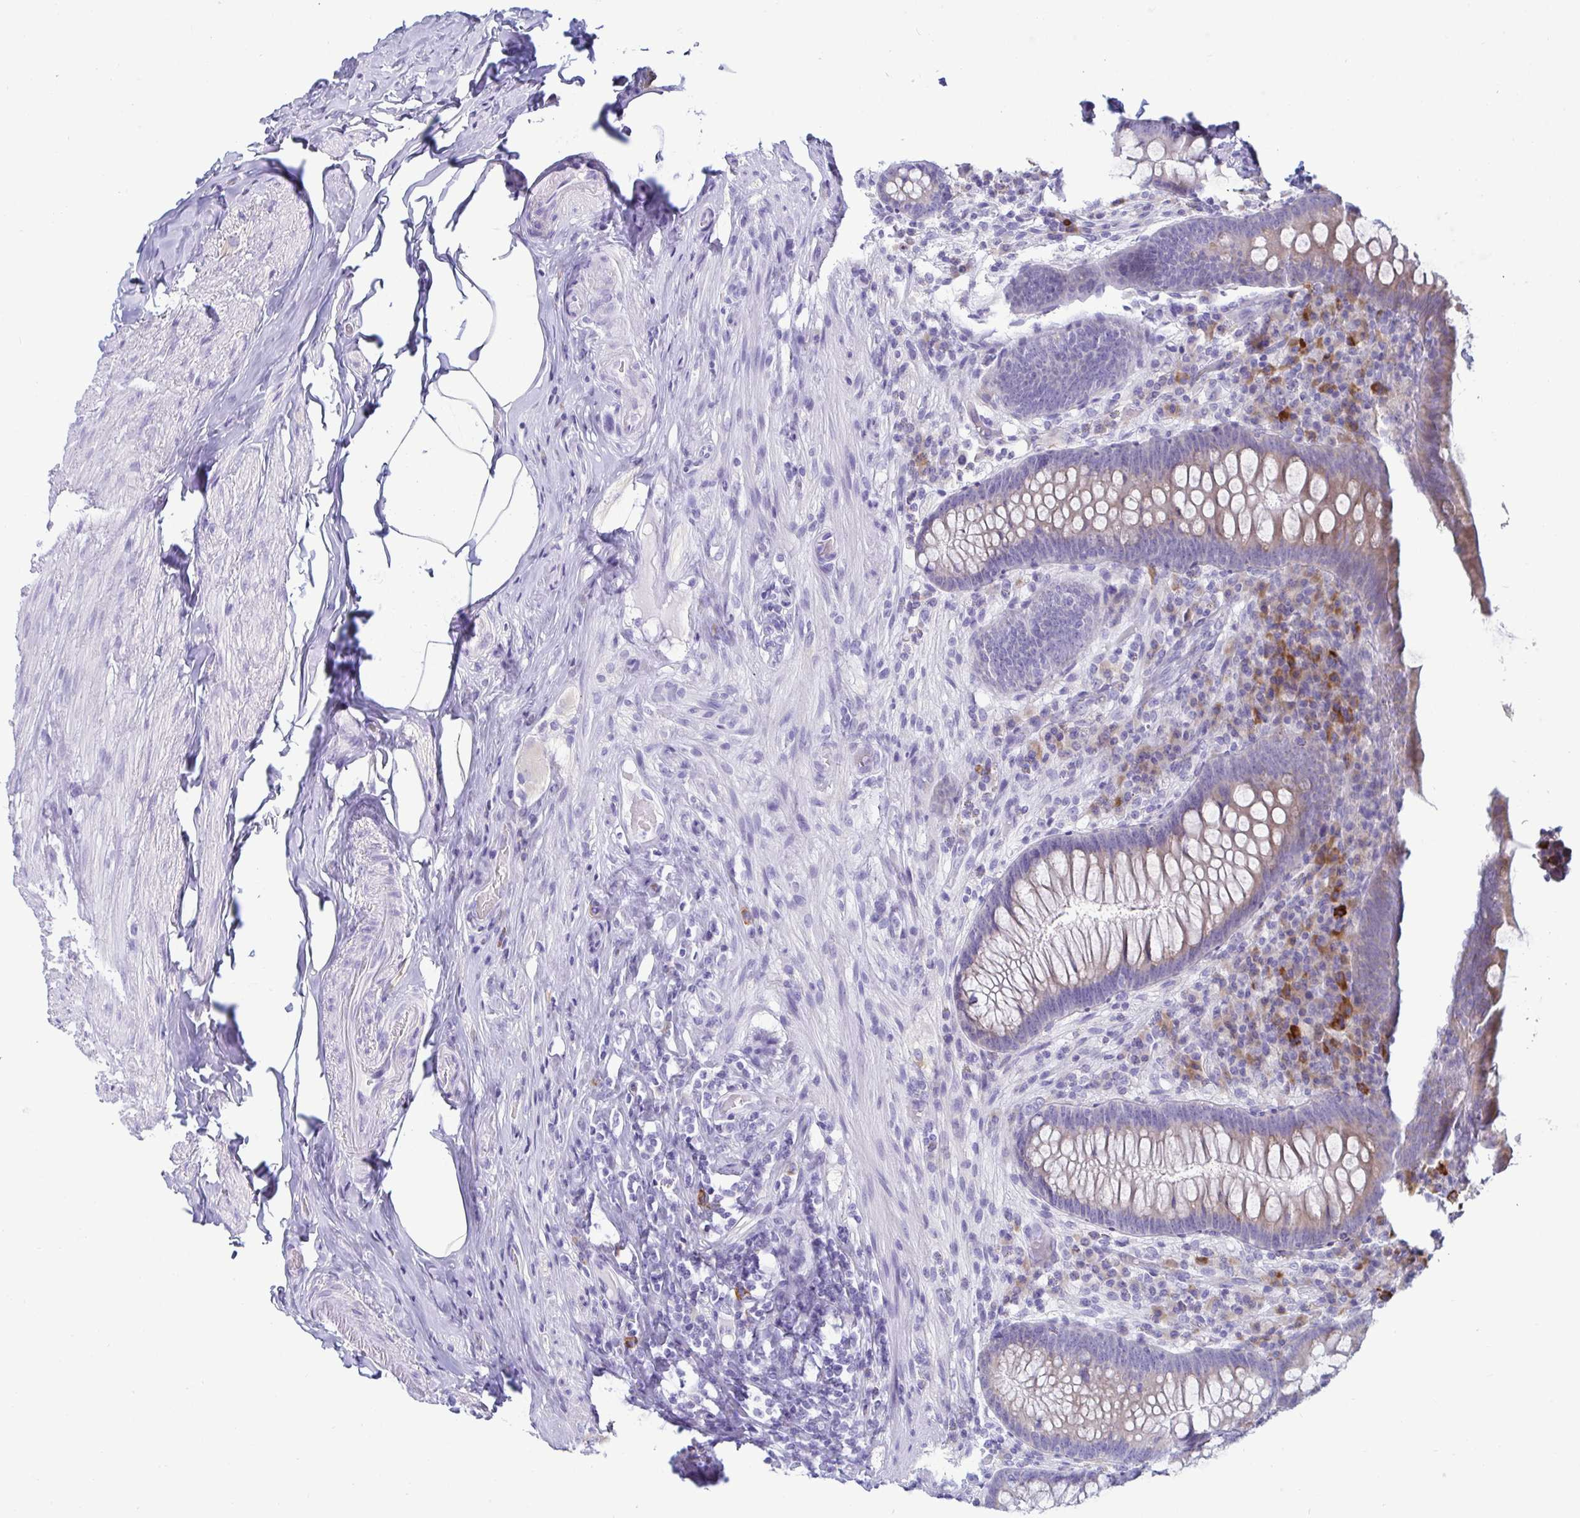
{"staining": {"intensity": "weak", "quantity": "25%-75%", "location": "cytoplasmic/membranous"}, "tissue": "appendix", "cell_type": "Glandular cells", "image_type": "normal", "snomed": [{"axis": "morphology", "description": "Normal tissue, NOS"}, {"axis": "topography", "description": "Appendix"}], "caption": "Immunohistochemistry (IHC) of unremarkable appendix demonstrates low levels of weak cytoplasmic/membranous expression in about 25%-75% of glandular cells. (Brightfield microscopy of DAB IHC at high magnification).", "gene": "TFPI2", "patient": {"sex": "male", "age": 71}}